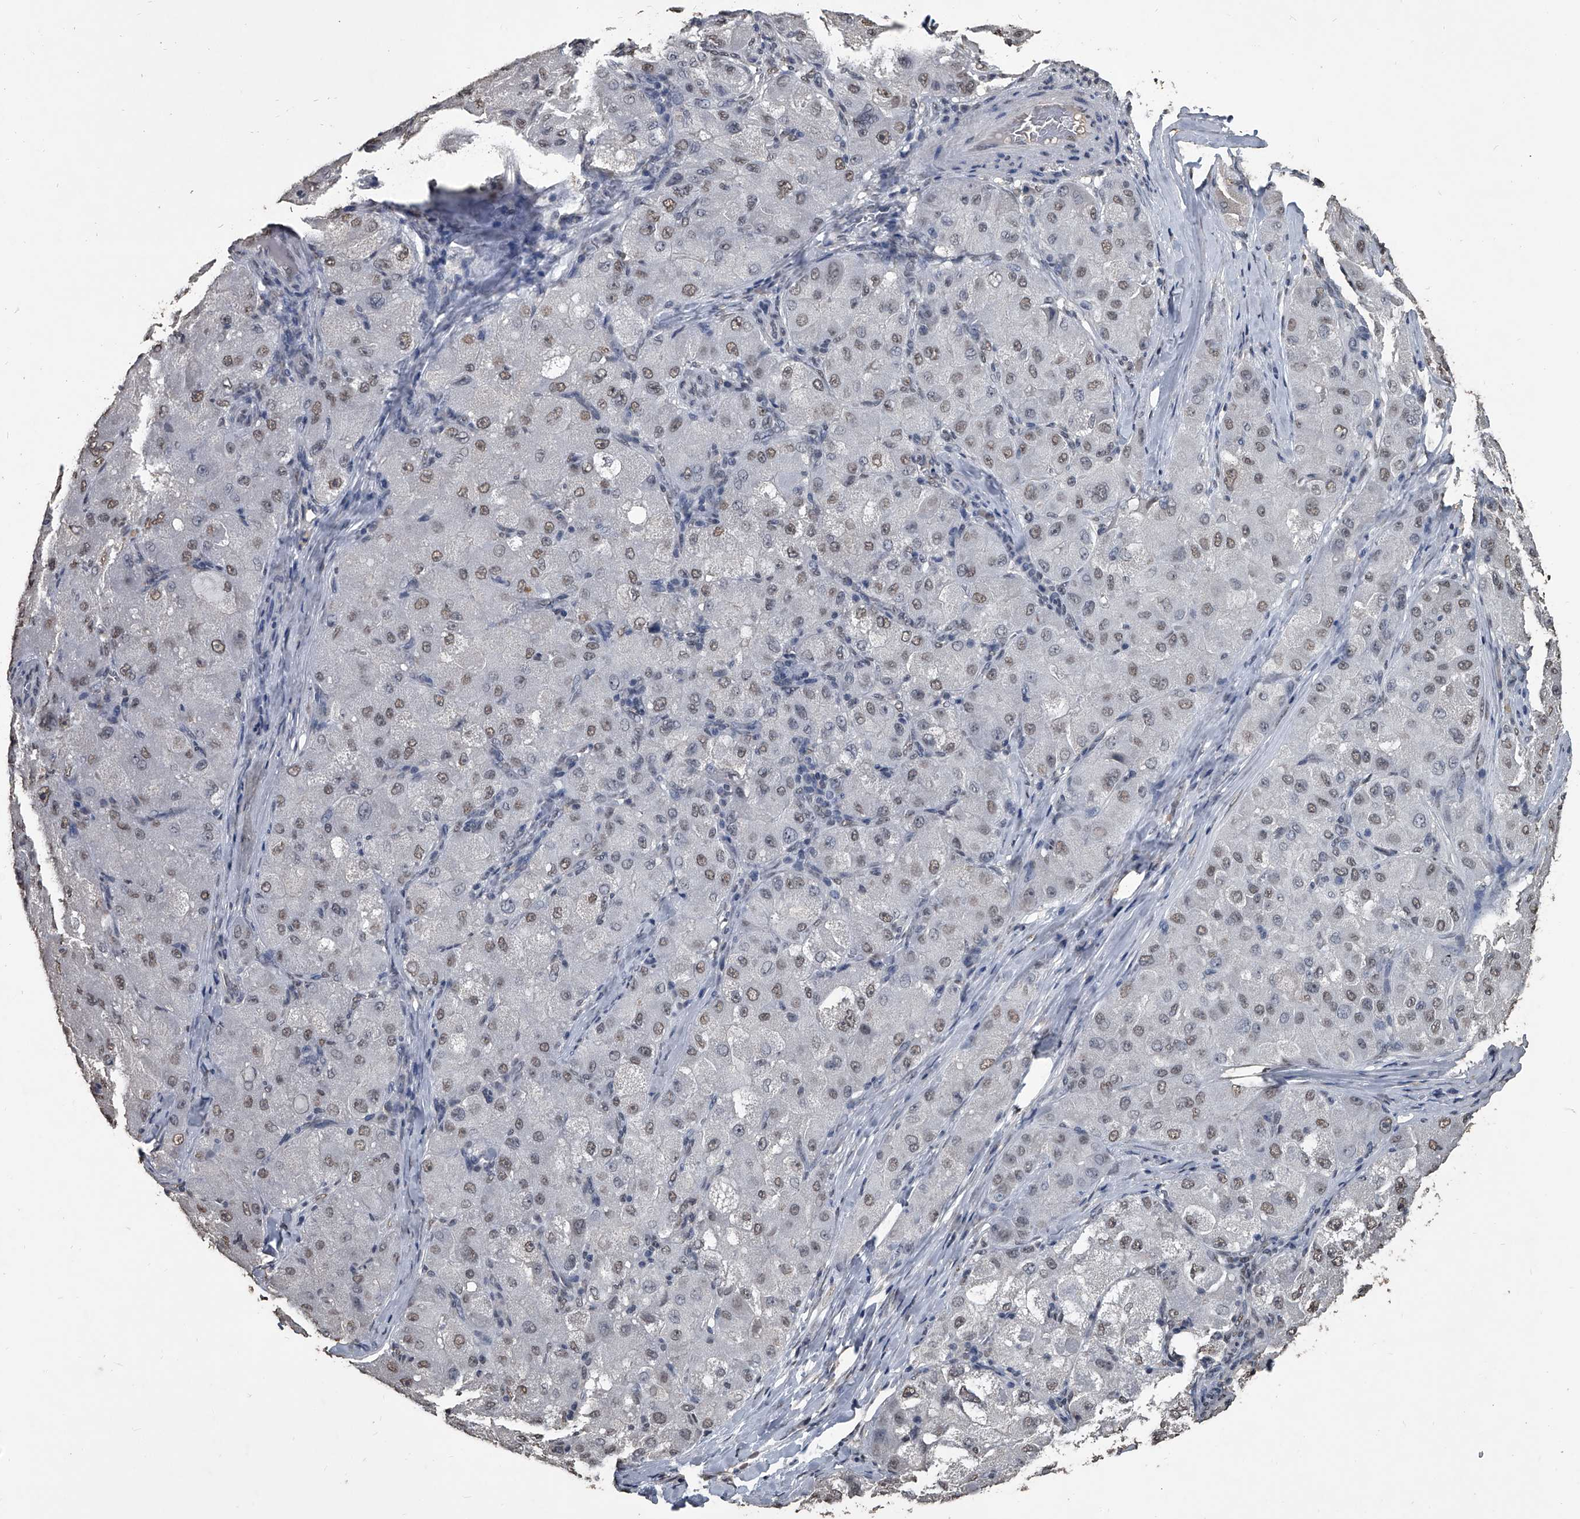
{"staining": {"intensity": "weak", "quantity": ">75%", "location": "nuclear"}, "tissue": "liver cancer", "cell_type": "Tumor cells", "image_type": "cancer", "snomed": [{"axis": "morphology", "description": "Carcinoma, Hepatocellular, NOS"}, {"axis": "topography", "description": "Liver"}], "caption": "Tumor cells reveal low levels of weak nuclear expression in about >75% of cells in liver hepatocellular carcinoma. The staining was performed using DAB (3,3'-diaminobenzidine) to visualize the protein expression in brown, while the nuclei were stained in blue with hematoxylin (Magnification: 20x).", "gene": "MATR3", "patient": {"sex": "male", "age": 80}}